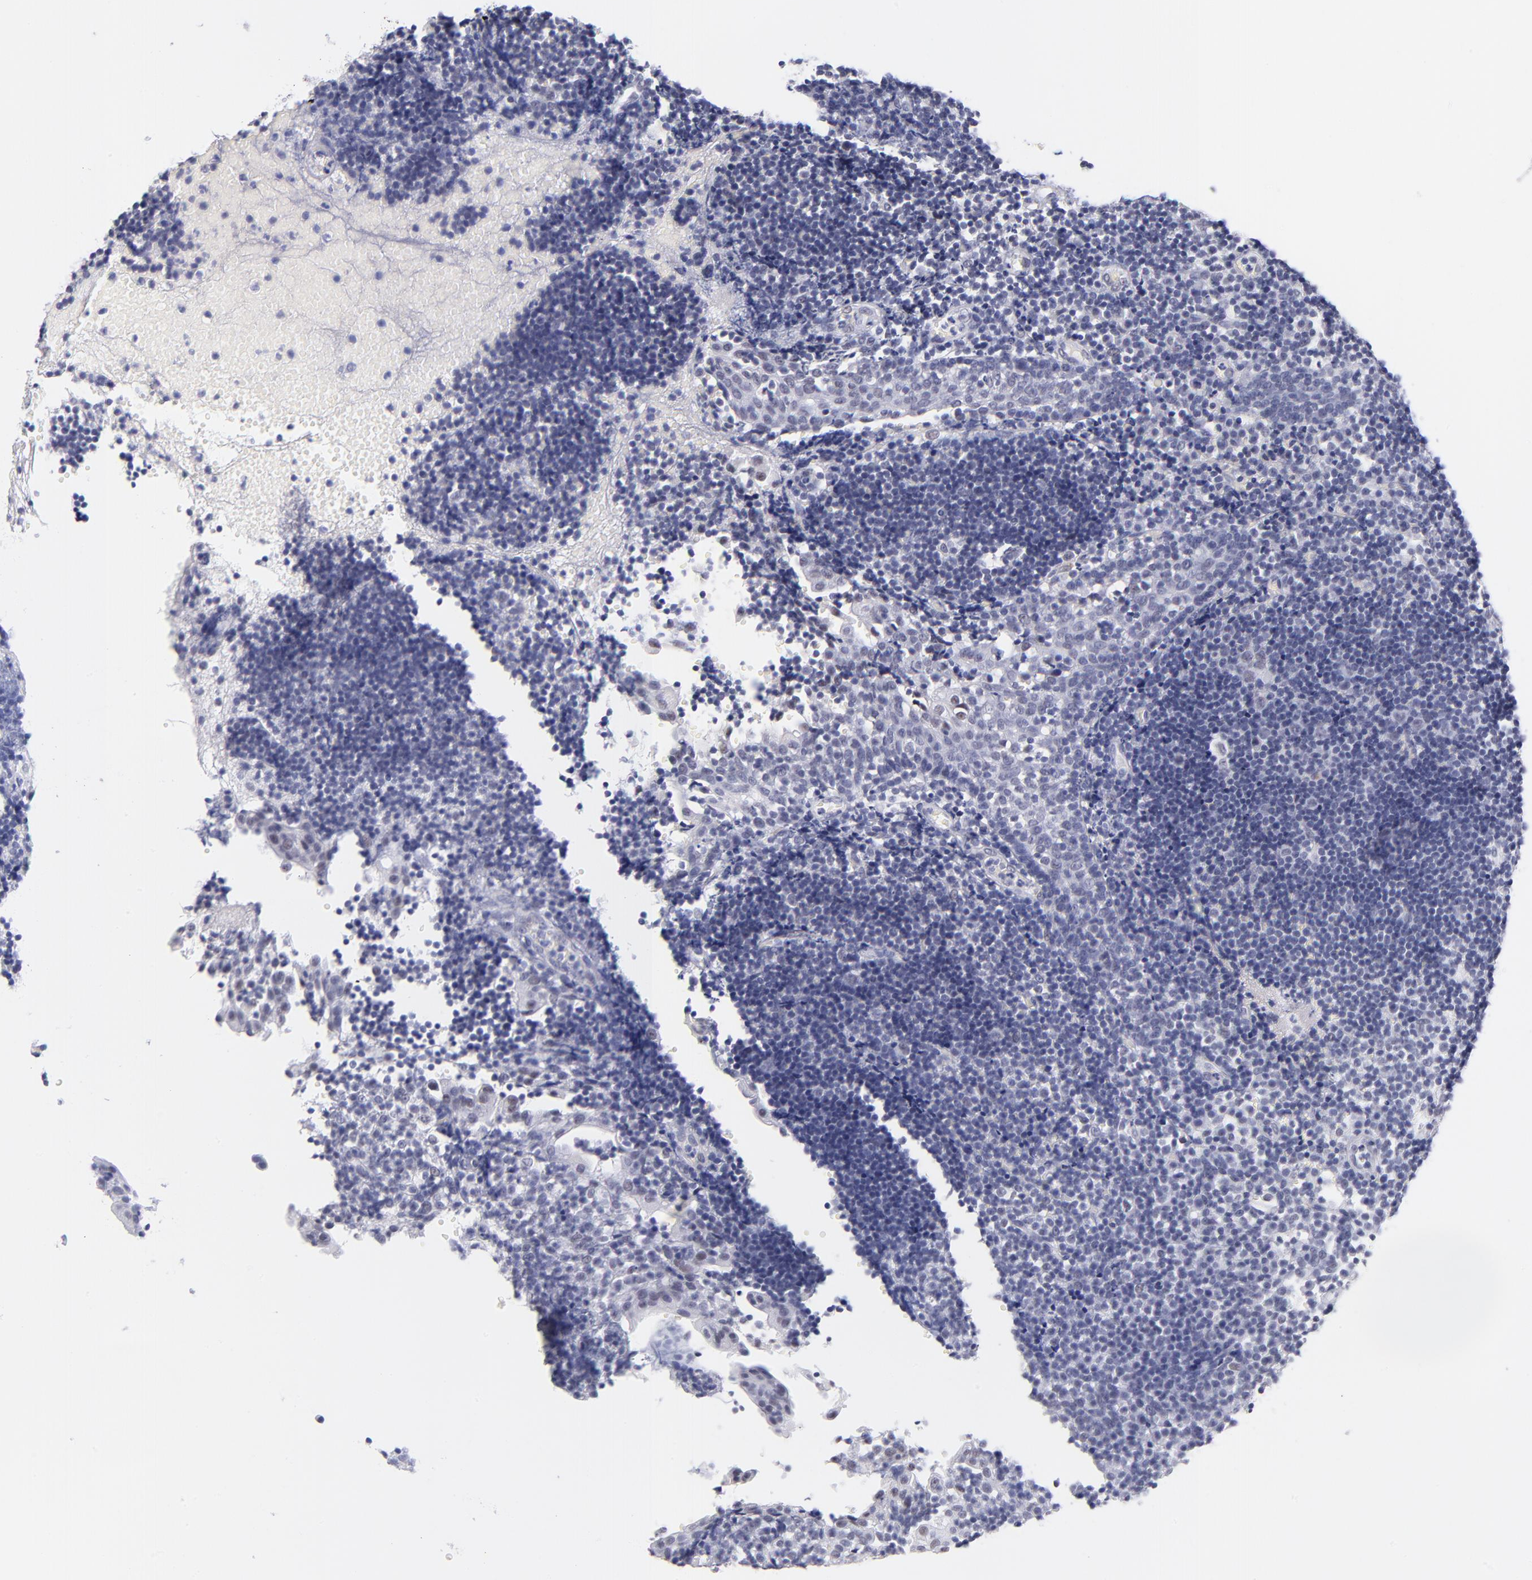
{"staining": {"intensity": "negative", "quantity": "none", "location": "none"}, "tissue": "tonsil", "cell_type": "Germinal center cells", "image_type": "normal", "snomed": [{"axis": "morphology", "description": "Normal tissue, NOS"}, {"axis": "topography", "description": "Tonsil"}], "caption": "Immunohistochemical staining of normal tonsil reveals no significant staining in germinal center cells.", "gene": "SNRPB", "patient": {"sex": "female", "age": 40}}